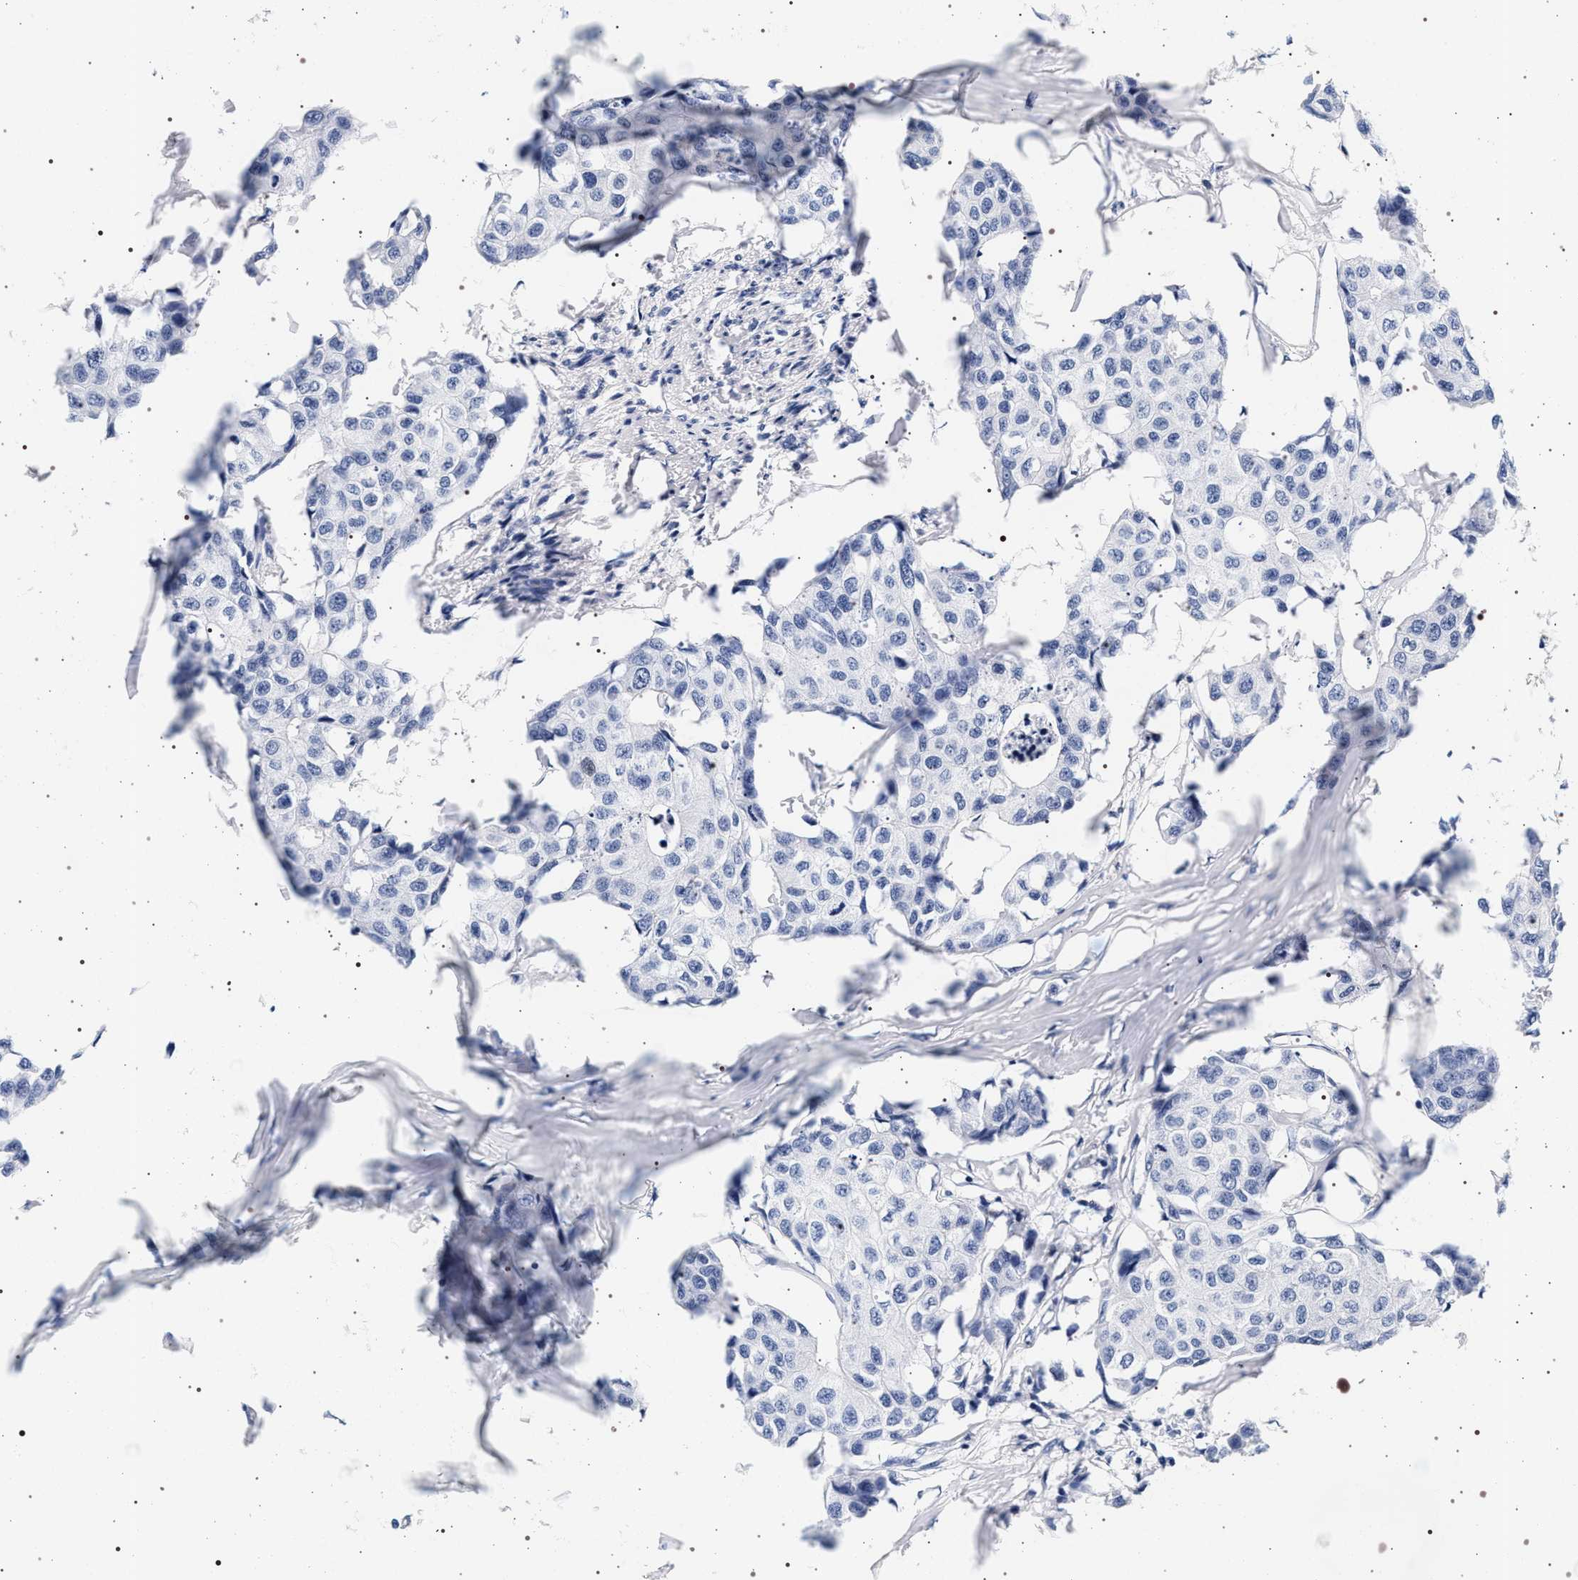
{"staining": {"intensity": "negative", "quantity": "none", "location": "none"}, "tissue": "breast cancer", "cell_type": "Tumor cells", "image_type": "cancer", "snomed": [{"axis": "morphology", "description": "Duct carcinoma"}, {"axis": "topography", "description": "Breast"}], "caption": "Immunohistochemical staining of human breast cancer (intraductal carcinoma) reveals no significant staining in tumor cells.", "gene": "SYN1", "patient": {"sex": "female", "age": 80}}